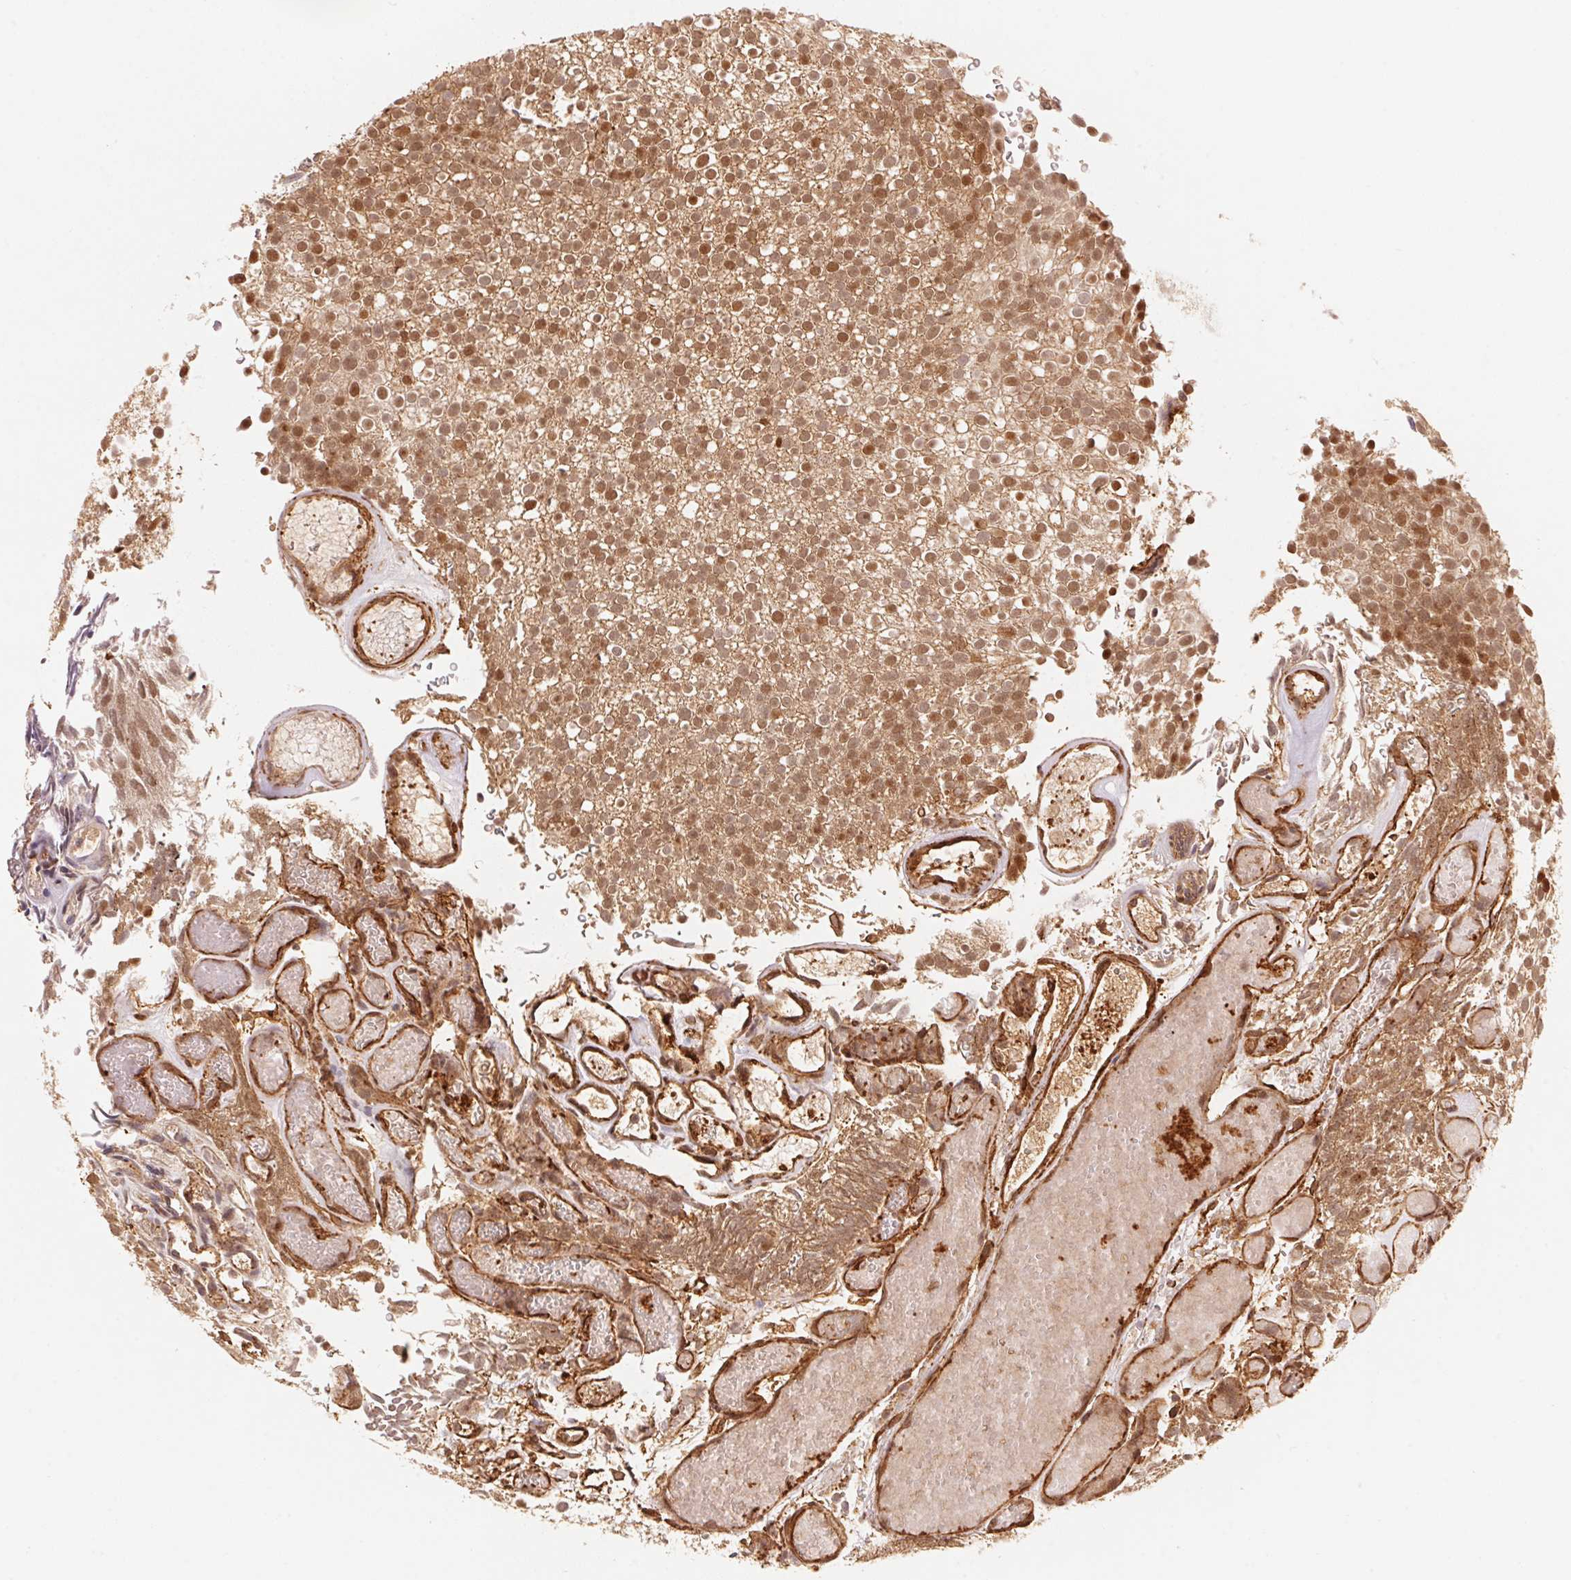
{"staining": {"intensity": "moderate", "quantity": ">75%", "location": "cytoplasmic/membranous,nuclear"}, "tissue": "urothelial cancer", "cell_type": "Tumor cells", "image_type": "cancer", "snomed": [{"axis": "morphology", "description": "Urothelial carcinoma, Low grade"}, {"axis": "topography", "description": "Urinary bladder"}], "caption": "A brown stain shows moderate cytoplasmic/membranous and nuclear expression of a protein in human urothelial cancer tumor cells. (IHC, brightfield microscopy, high magnification).", "gene": "TNIP2", "patient": {"sex": "male", "age": 78}}